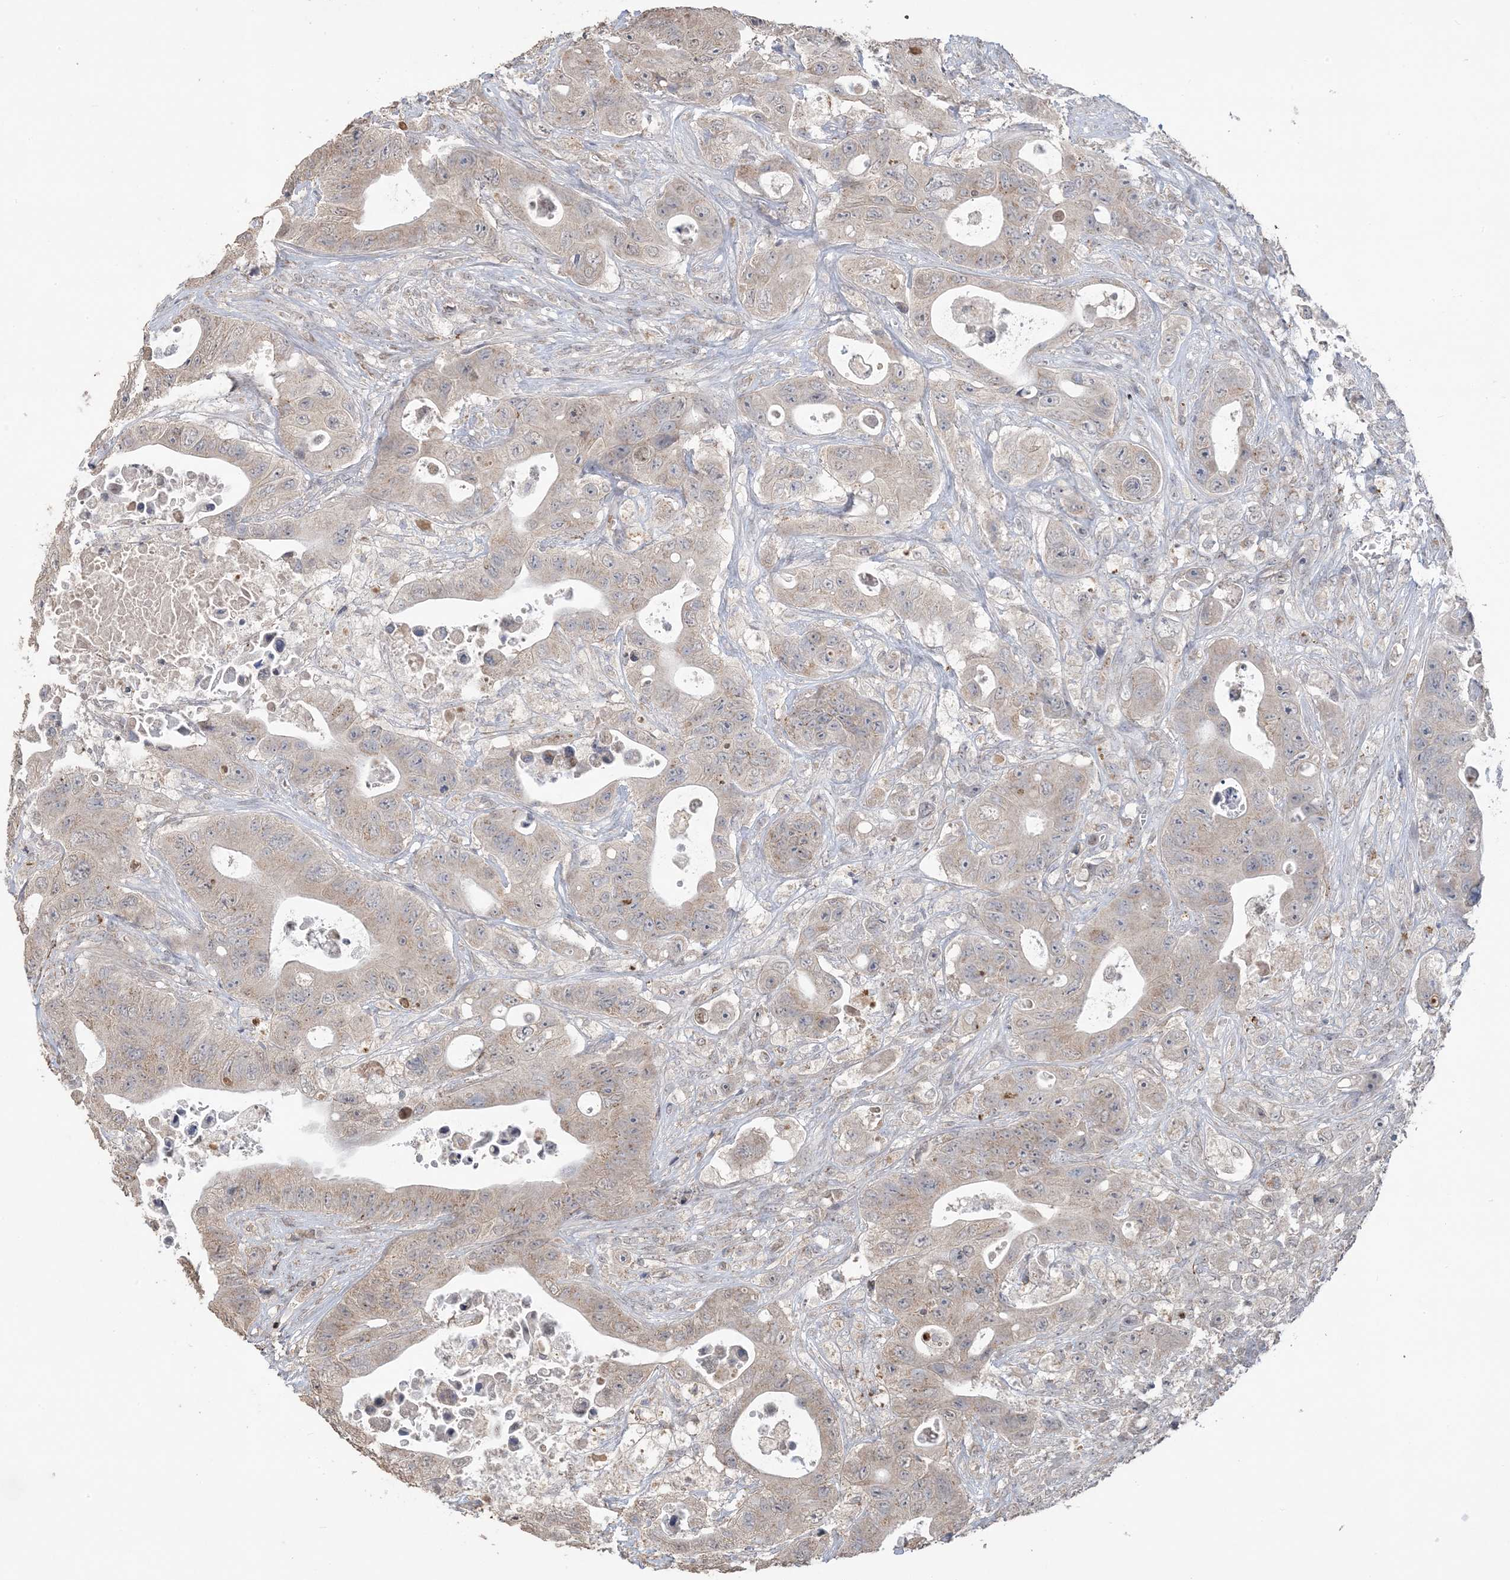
{"staining": {"intensity": "weak", "quantity": "<25%", "location": "cytoplasmic/membranous"}, "tissue": "colorectal cancer", "cell_type": "Tumor cells", "image_type": "cancer", "snomed": [{"axis": "morphology", "description": "Adenocarcinoma, NOS"}, {"axis": "topography", "description": "Colon"}], "caption": "IHC micrograph of neoplastic tissue: human colorectal cancer stained with DAB reveals no significant protein staining in tumor cells.", "gene": "XRN1", "patient": {"sex": "female", "age": 46}}